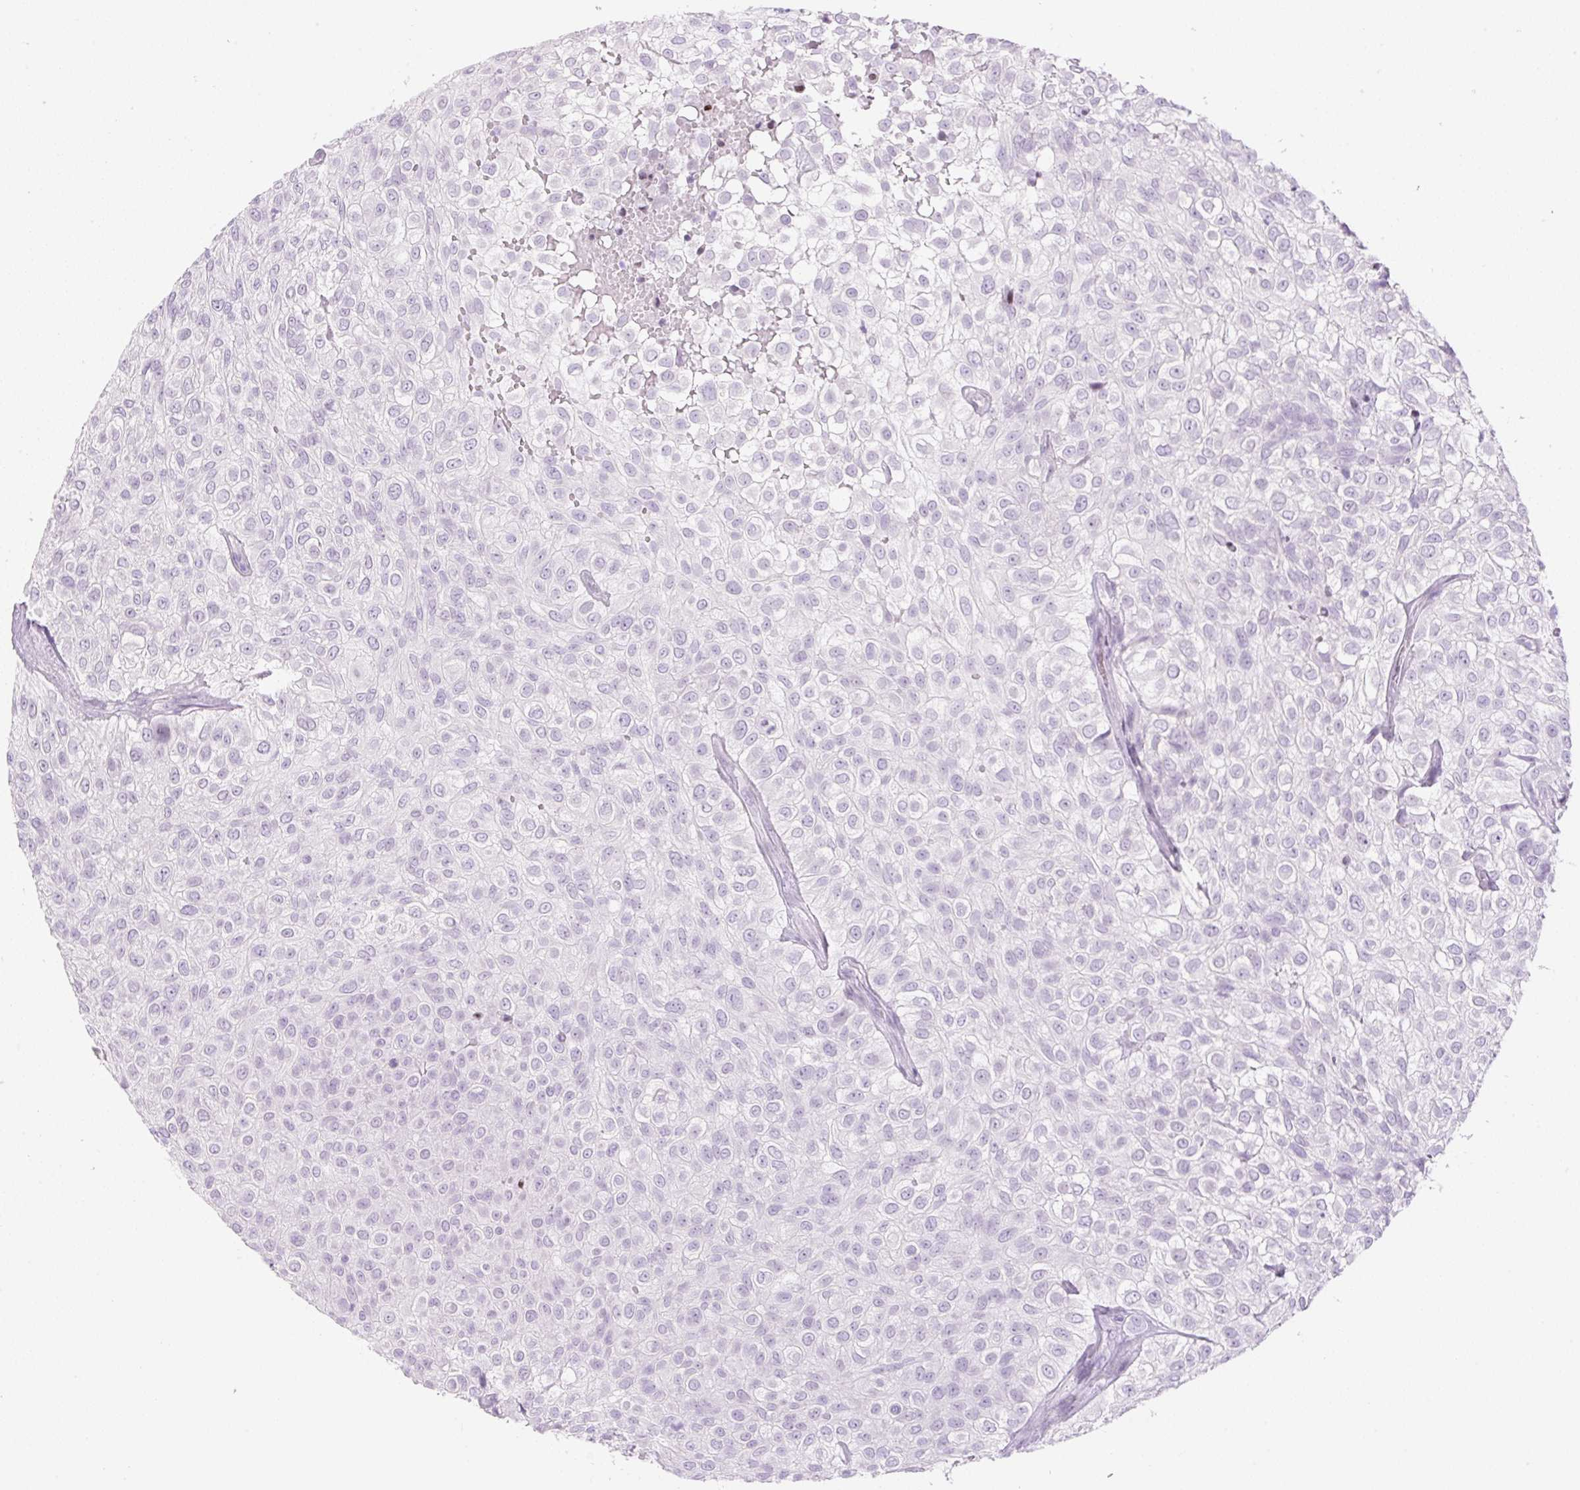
{"staining": {"intensity": "negative", "quantity": "none", "location": "none"}, "tissue": "urothelial cancer", "cell_type": "Tumor cells", "image_type": "cancer", "snomed": [{"axis": "morphology", "description": "Urothelial carcinoma, High grade"}, {"axis": "topography", "description": "Urinary bladder"}], "caption": "Tumor cells show no significant staining in urothelial carcinoma (high-grade).", "gene": "SP140L", "patient": {"sex": "male", "age": 56}}